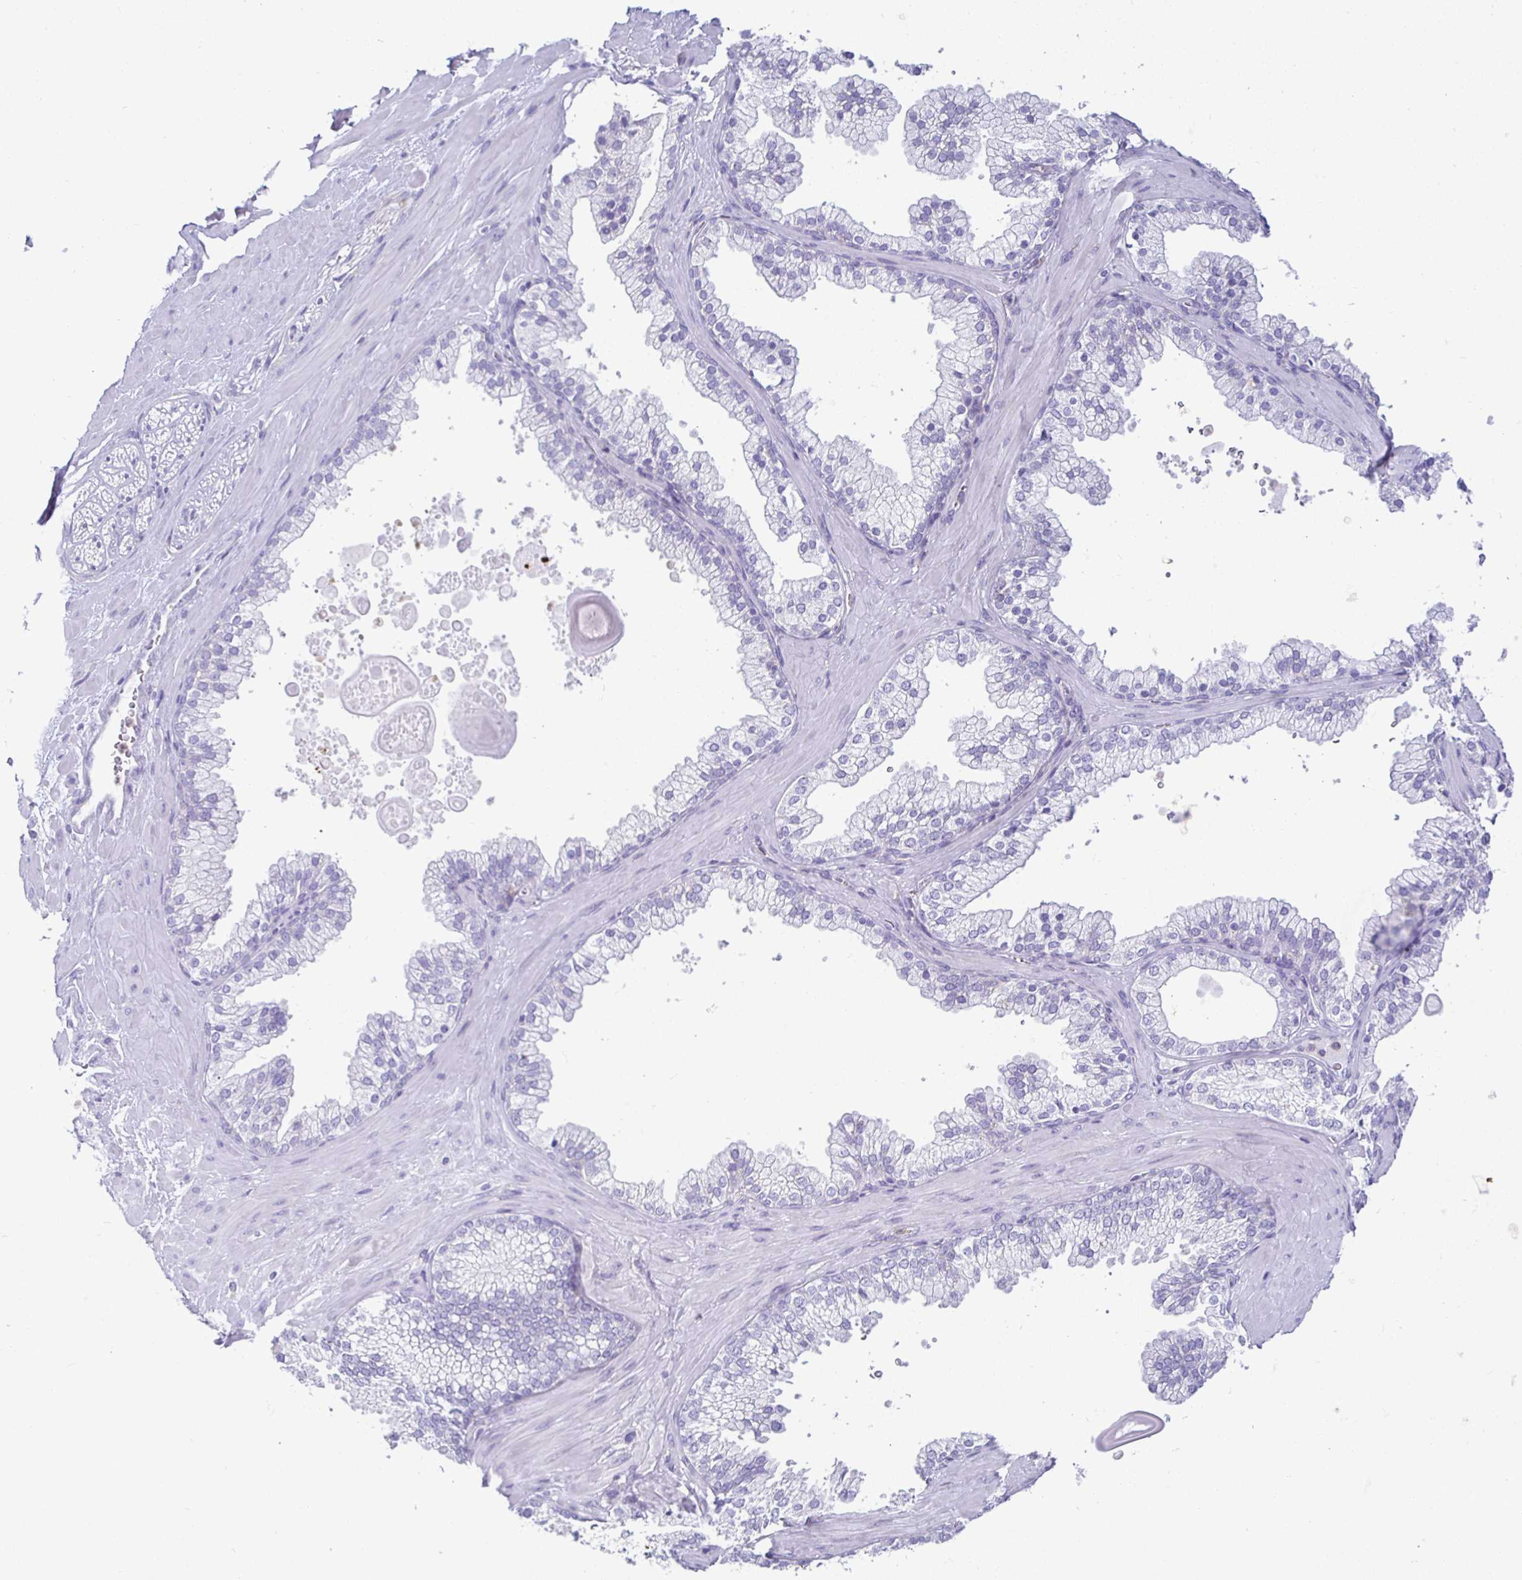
{"staining": {"intensity": "negative", "quantity": "none", "location": "none"}, "tissue": "soft tissue", "cell_type": "Fibroblasts", "image_type": "normal", "snomed": [{"axis": "morphology", "description": "Normal tissue, NOS"}, {"axis": "topography", "description": "Prostate"}, {"axis": "topography", "description": "Peripheral nerve tissue"}], "caption": "The IHC micrograph has no significant positivity in fibroblasts of soft tissue.", "gene": "SIRPA", "patient": {"sex": "male", "age": 61}}